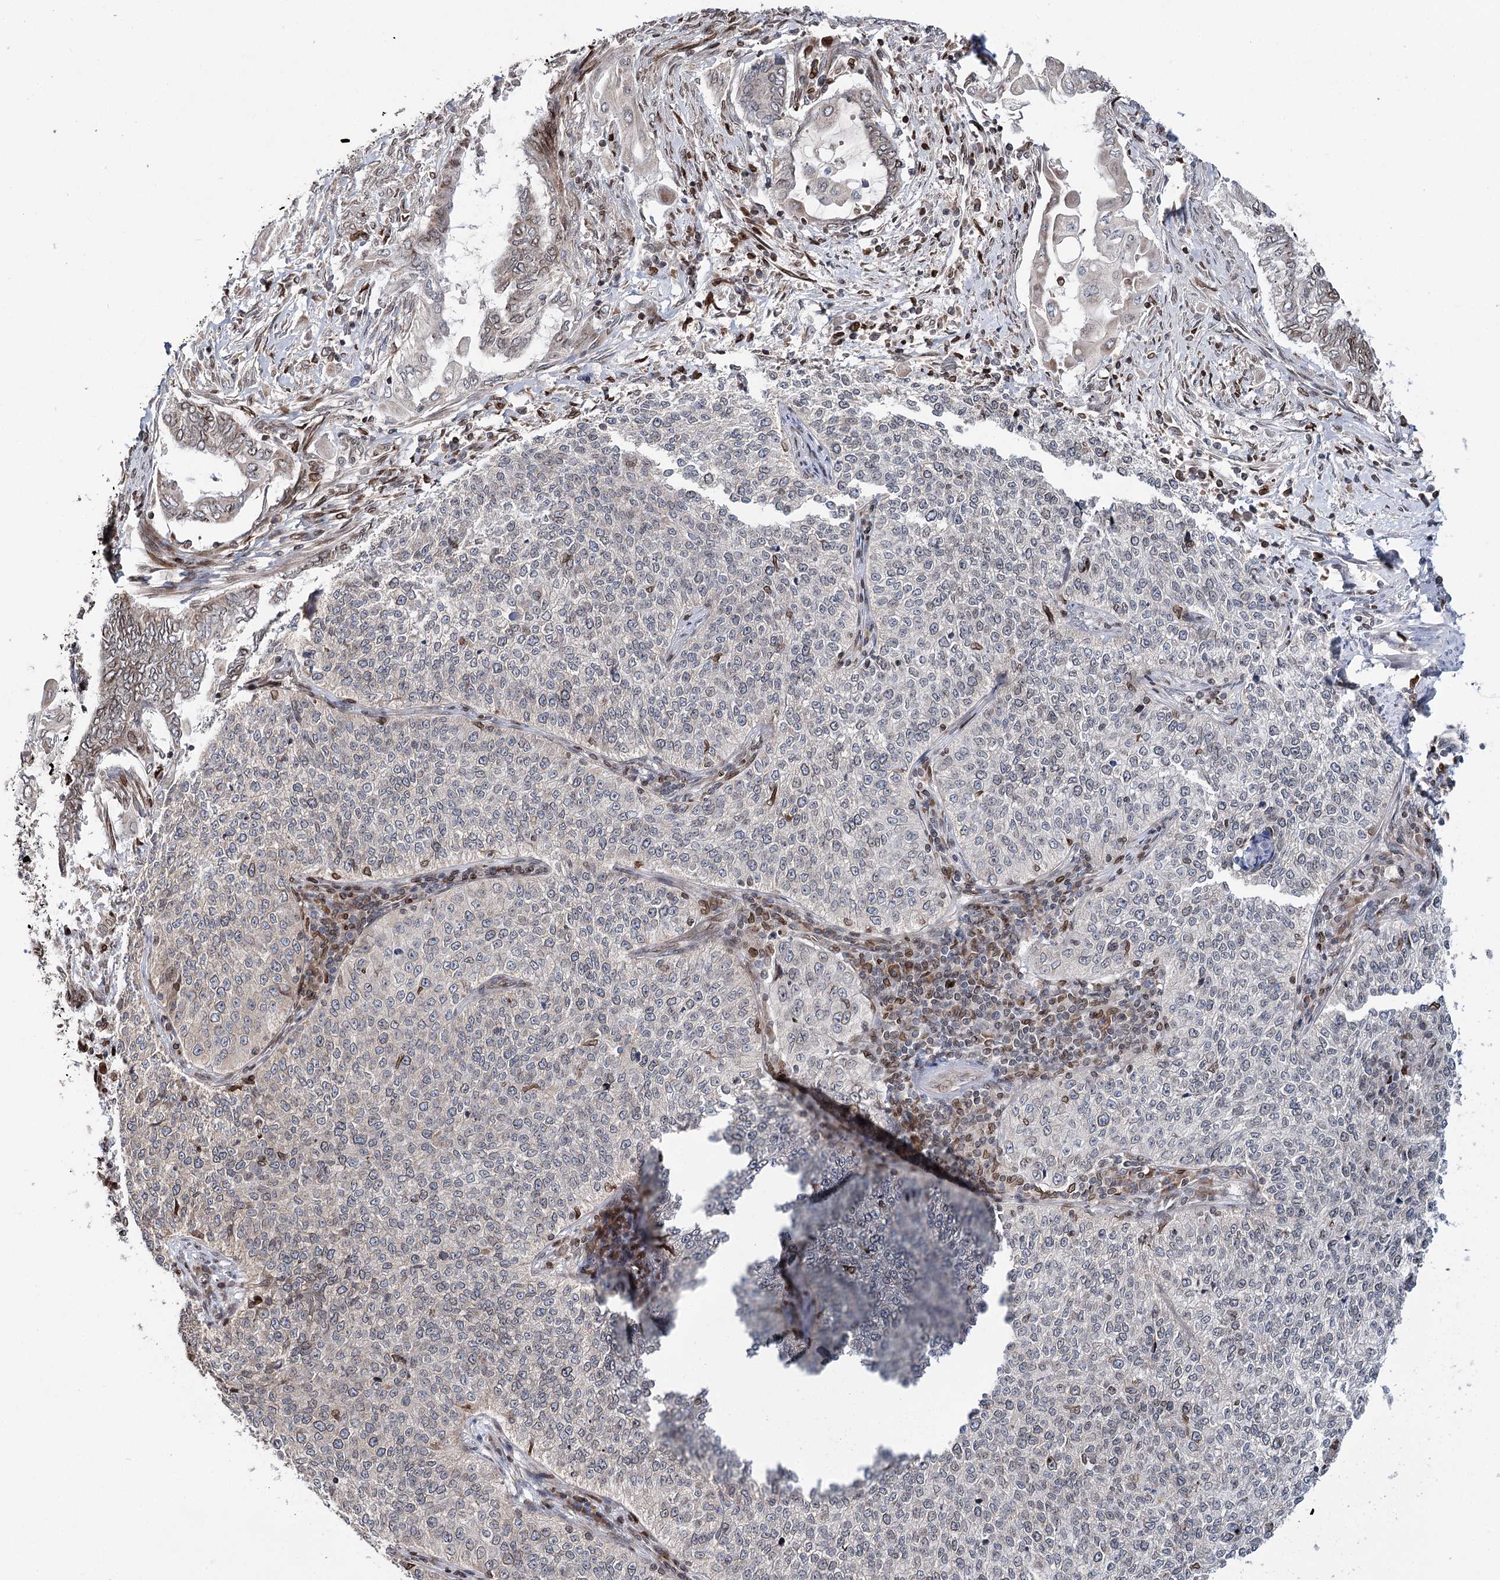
{"staining": {"intensity": "weak", "quantity": "<25%", "location": "cytoplasmic/membranous,nuclear"}, "tissue": "cervical cancer", "cell_type": "Tumor cells", "image_type": "cancer", "snomed": [{"axis": "morphology", "description": "Squamous cell carcinoma, NOS"}, {"axis": "topography", "description": "Cervix"}], "caption": "Cervical cancer was stained to show a protein in brown. There is no significant staining in tumor cells.", "gene": "CFAP46", "patient": {"sex": "female", "age": 35}}